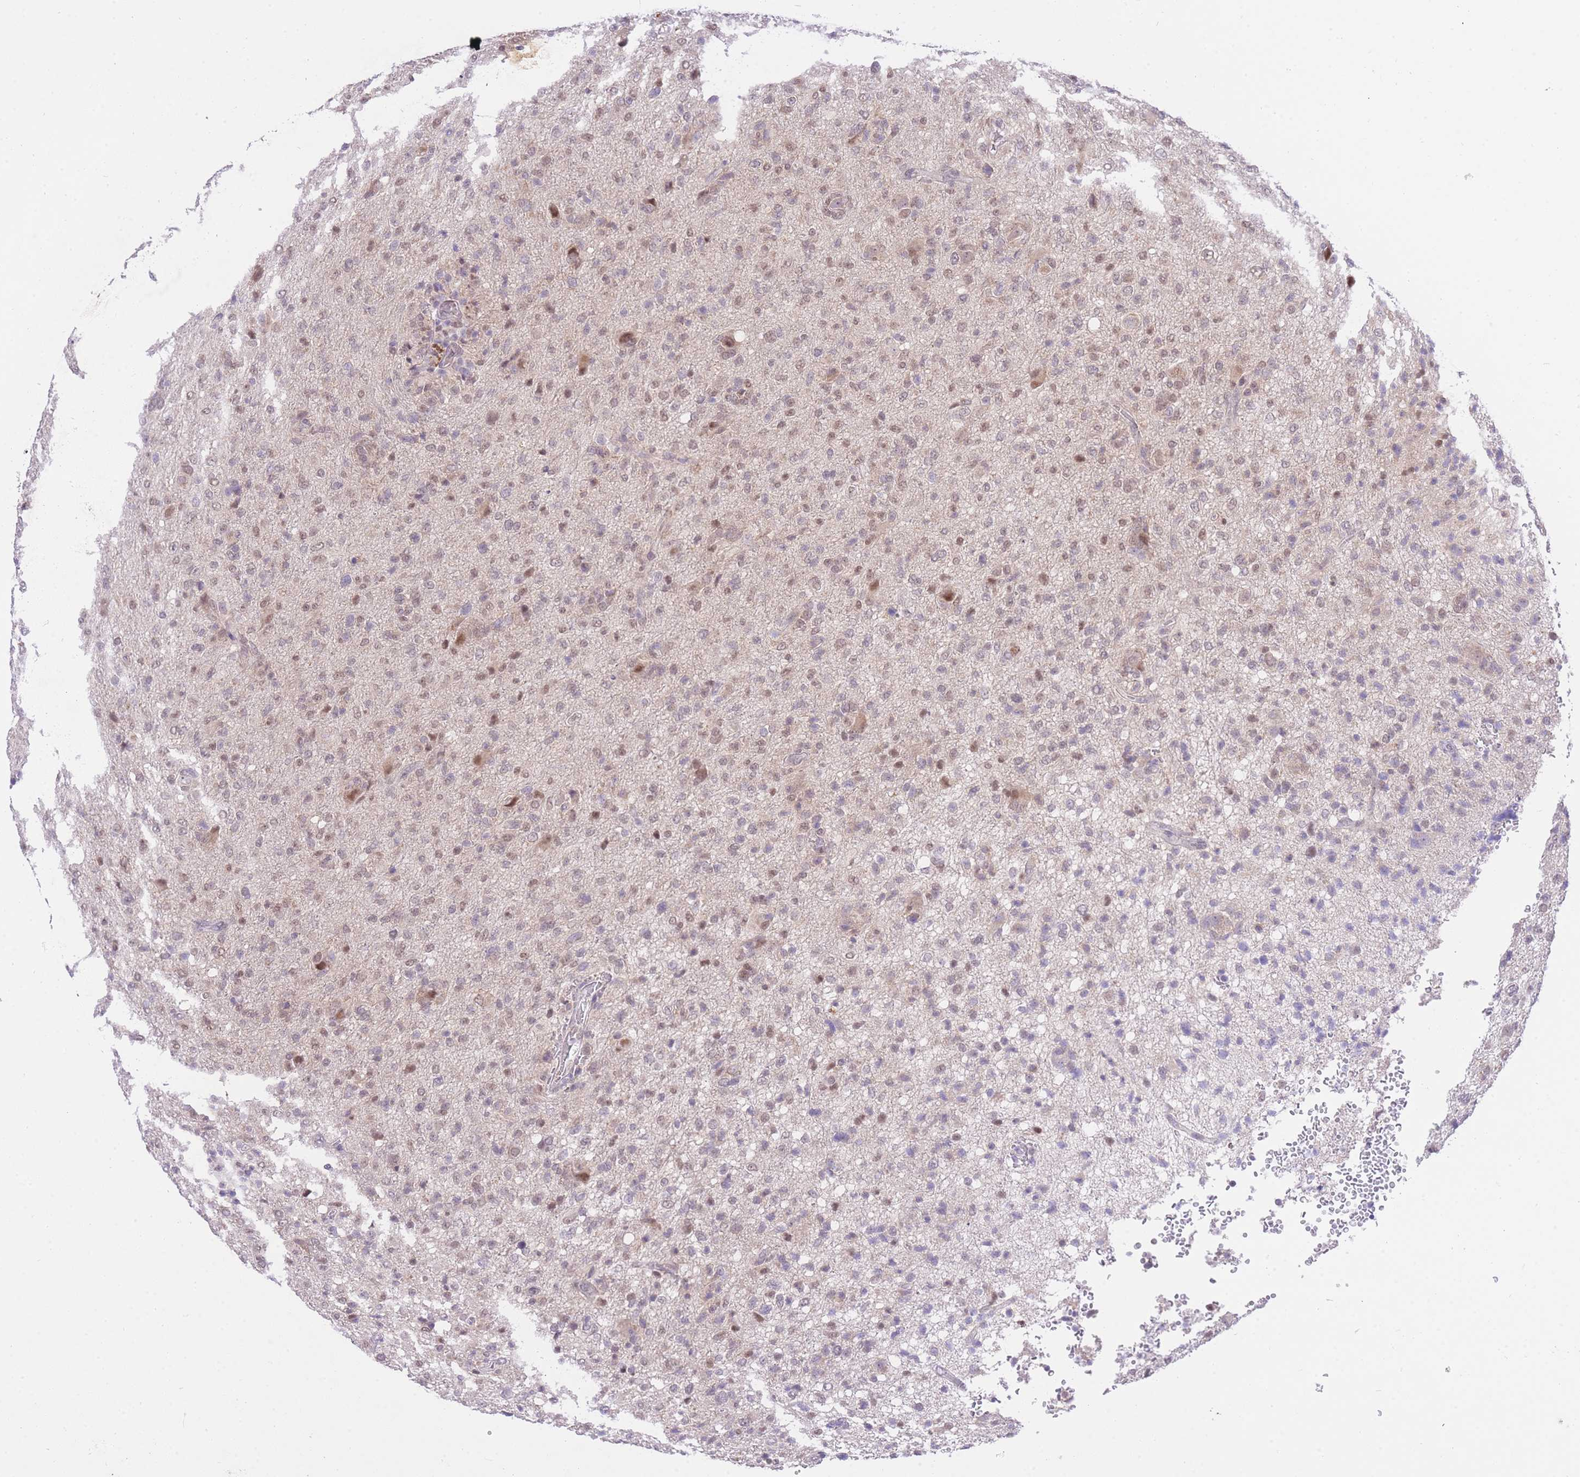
{"staining": {"intensity": "weak", "quantity": ">75%", "location": "nuclear"}, "tissue": "glioma", "cell_type": "Tumor cells", "image_type": "cancer", "snomed": [{"axis": "morphology", "description": "Glioma, malignant, High grade"}, {"axis": "topography", "description": "Brain"}], "caption": "About >75% of tumor cells in malignant glioma (high-grade) reveal weak nuclear protein staining as visualized by brown immunohistochemical staining.", "gene": "UBXN7", "patient": {"sex": "female", "age": 57}}